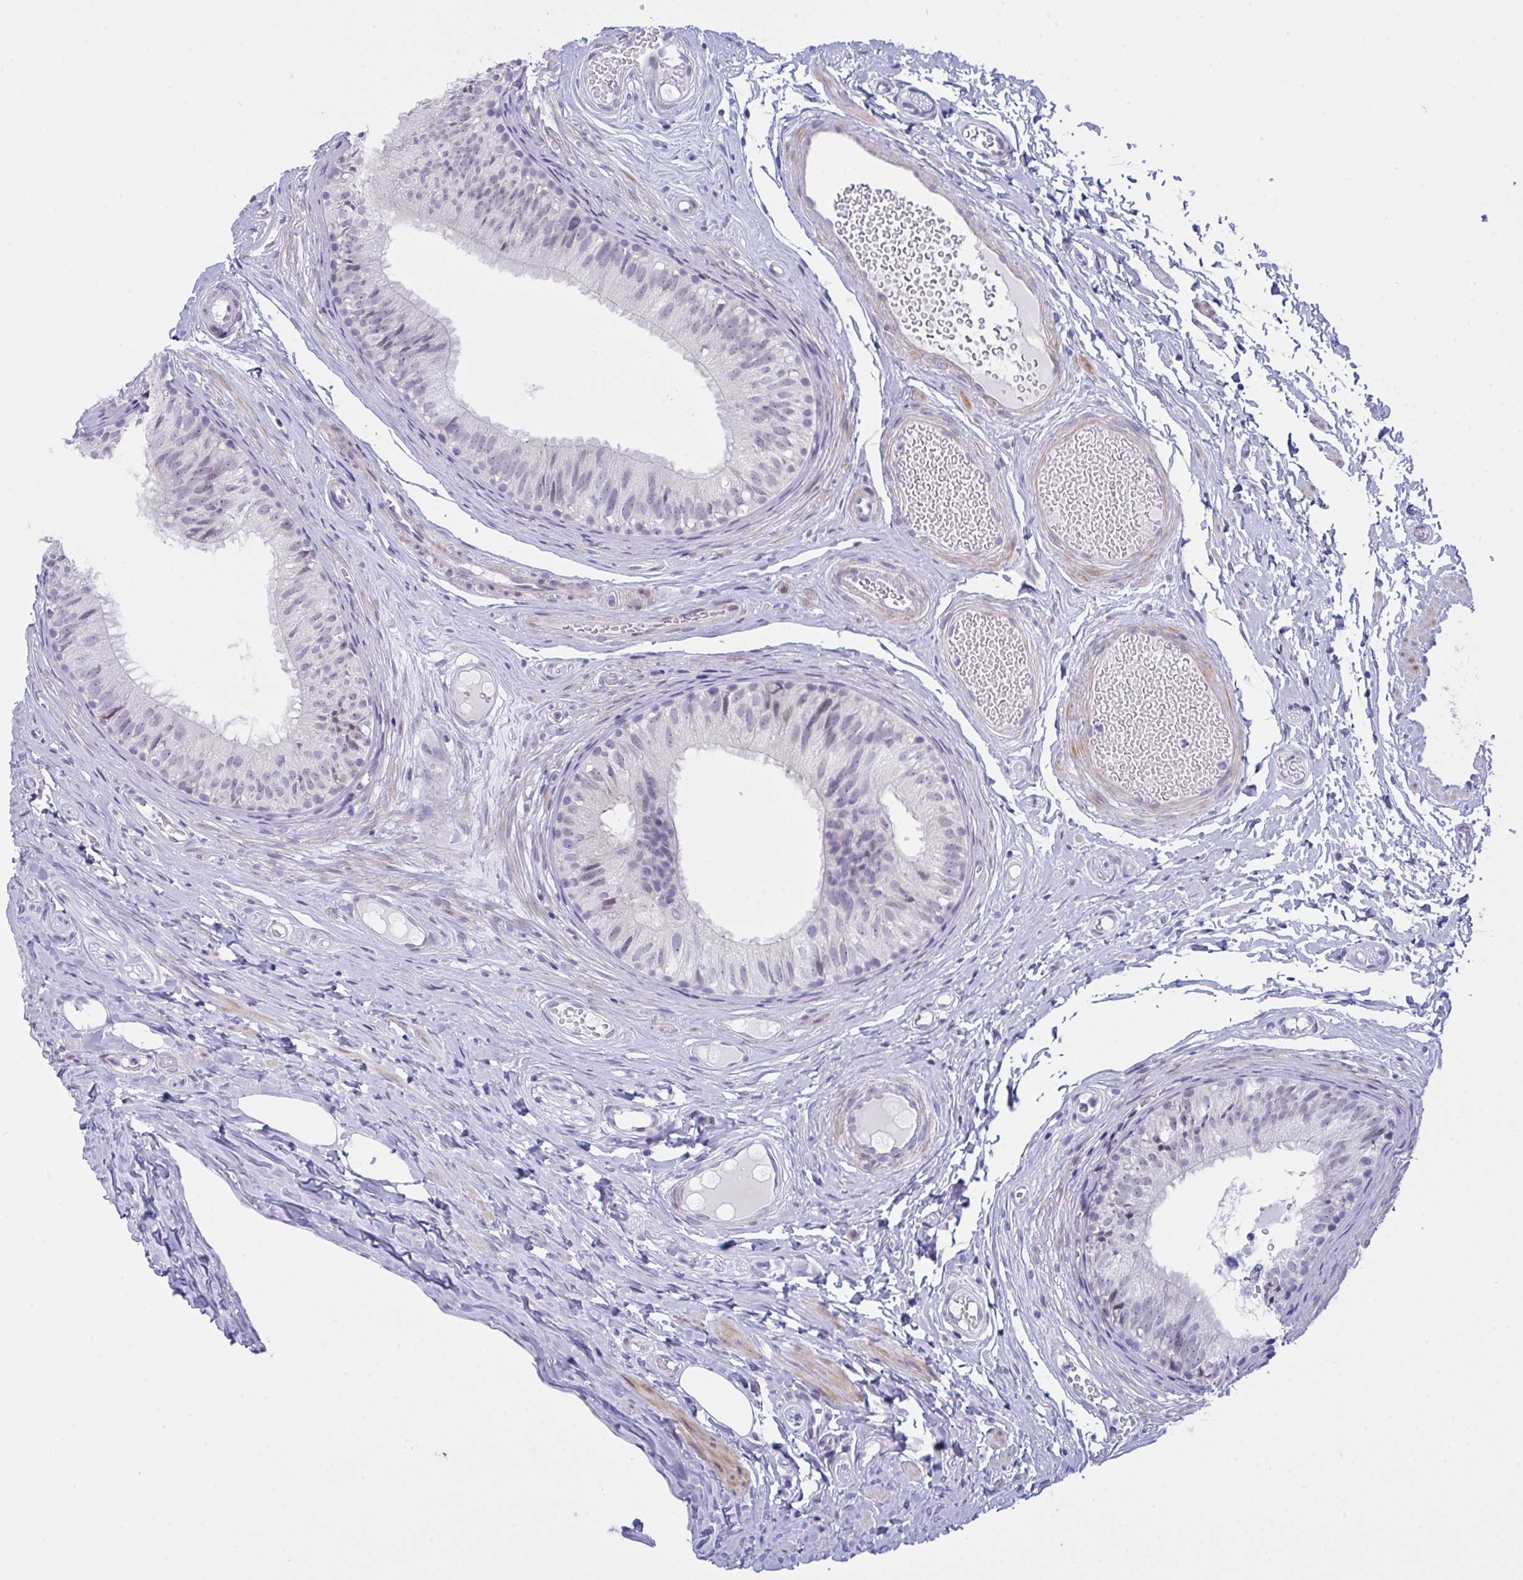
{"staining": {"intensity": "negative", "quantity": "none", "location": "none"}, "tissue": "epididymis", "cell_type": "Glandular cells", "image_type": "normal", "snomed": [{"axis": "morphology", "description": "Normal tissue, NOS"}, {"axis": "morphology", "description": "Seminoma, NOS"}, {"axis": "topography", "description": "Testis"}, {"axis": "topography", "description": "Epididymis"}], "caption": "This histopathology image is of benign epididymis stained with IHC to label a protein in brown with the nuclei are counter-stained blue. There is no staining in glandular cells.", "gene": "FBXL22", "patient": {"sex": "male", "age": 34}}